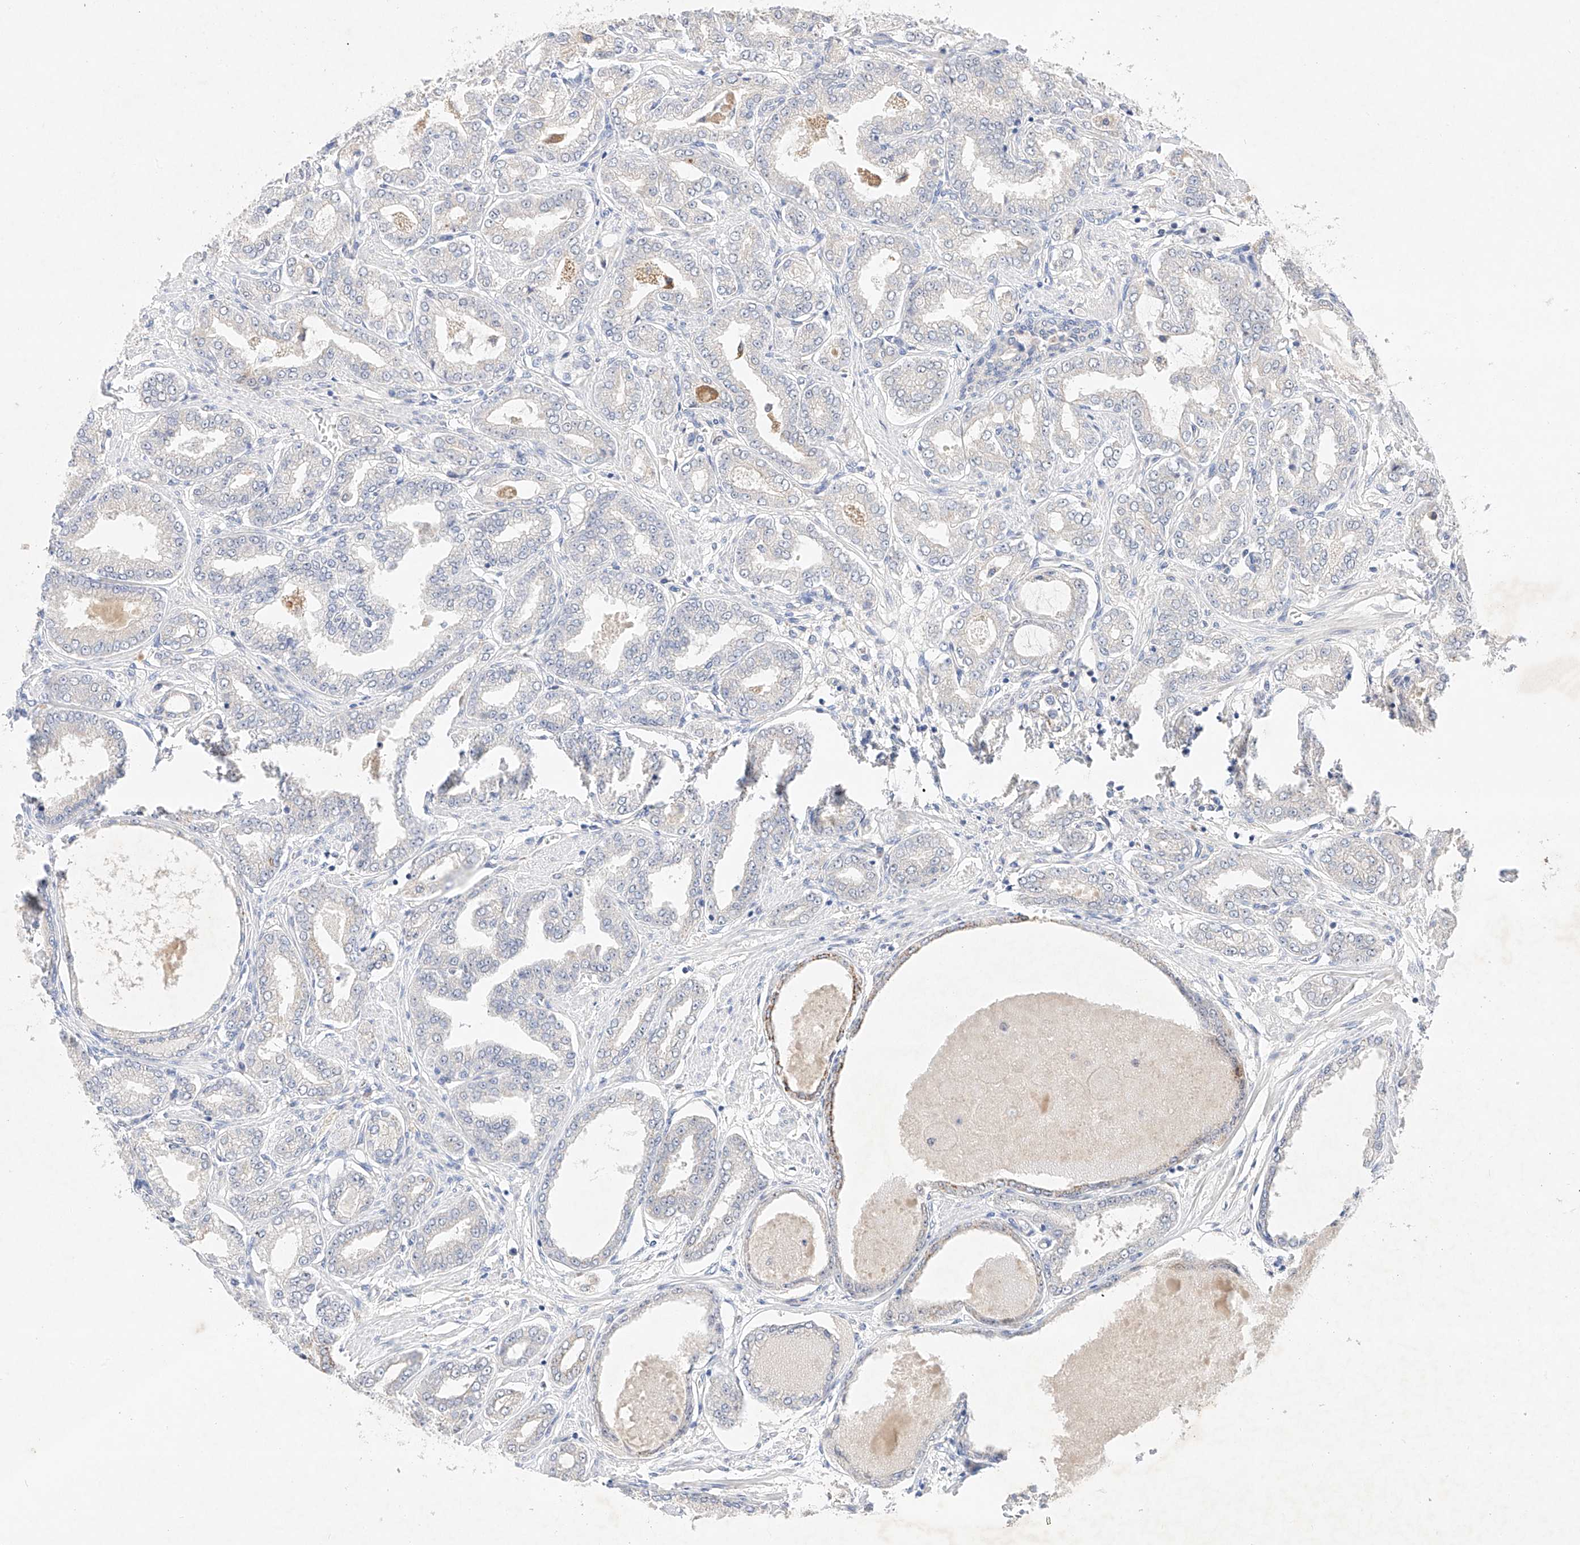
{"staining": {"intensity": "negative", "quantity": "none", "location": "none"}, "tissue": "prostate cancer", "cell_type": "Tumor cells", "image_type": "cancer", "snomed": [{"axis": "morphology", "description": "Adenocarcinoma, Low grade"}, {"axis": "topography", "description": "Prostate"}], "caption": "The image demonstrates no staining of tumor cells in prostate cancer.", "gene": "IL22RA2", "patient": {"sex": "male", "age": 63}}